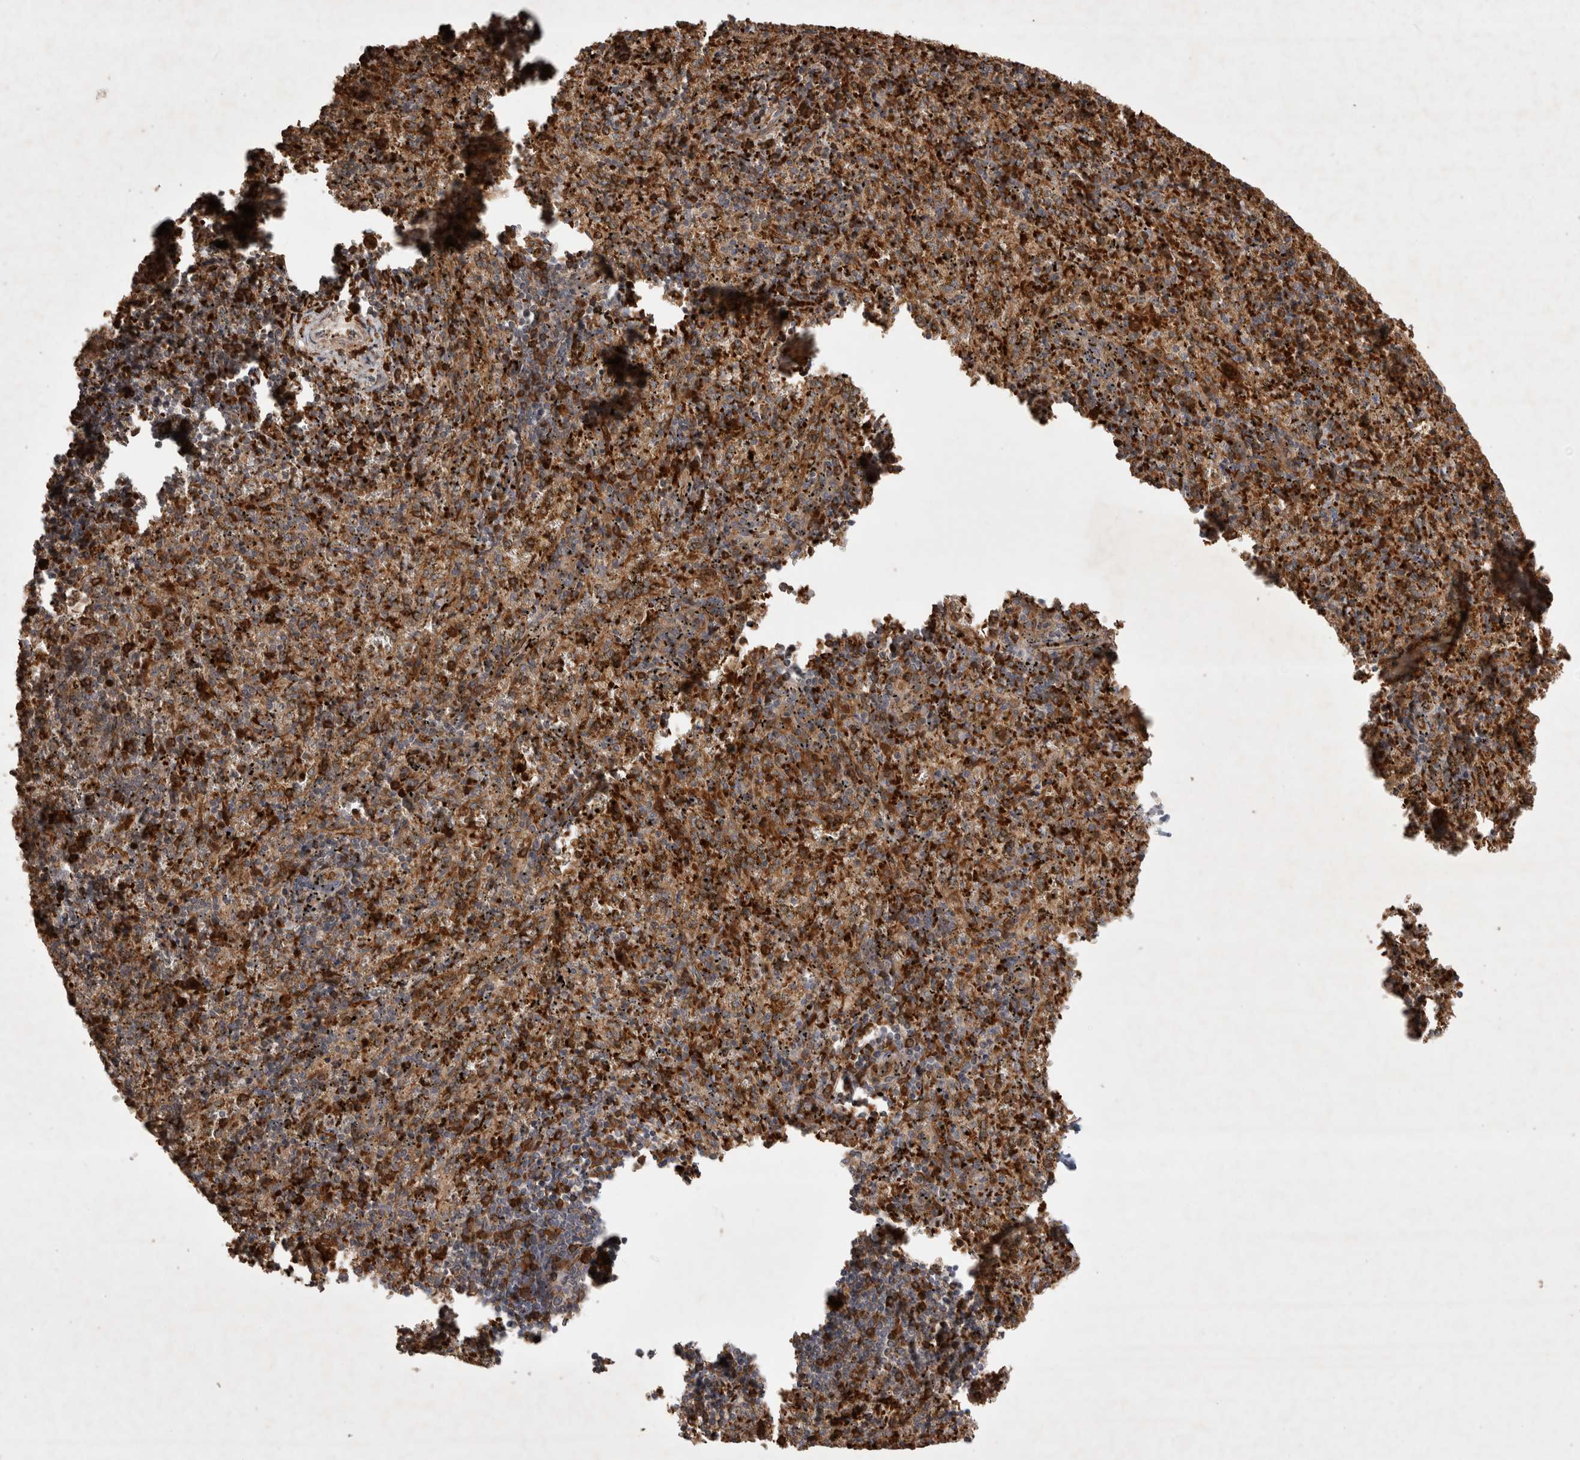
{"staining": {"intensity": "strong", "quantity": ">75%", "location": "cytoplasmic/membranous"}, "tissue": "spleen", "cell_type": "Cells in red pulp", "image_type": "normal", "snomed": [{"axis": "morphology", "description": "Normal tissue, NOS"}, {"axis": "topography", "description": "Spleen"}], "caption": "Immunohistochemistry of benign human spleen exhibits high levels of strong cytoplasmic/membranous positivity in about >75% of cells in red pulp.", "gene": "FAM221A", "patient": {"sex": "male", "age": 11}}